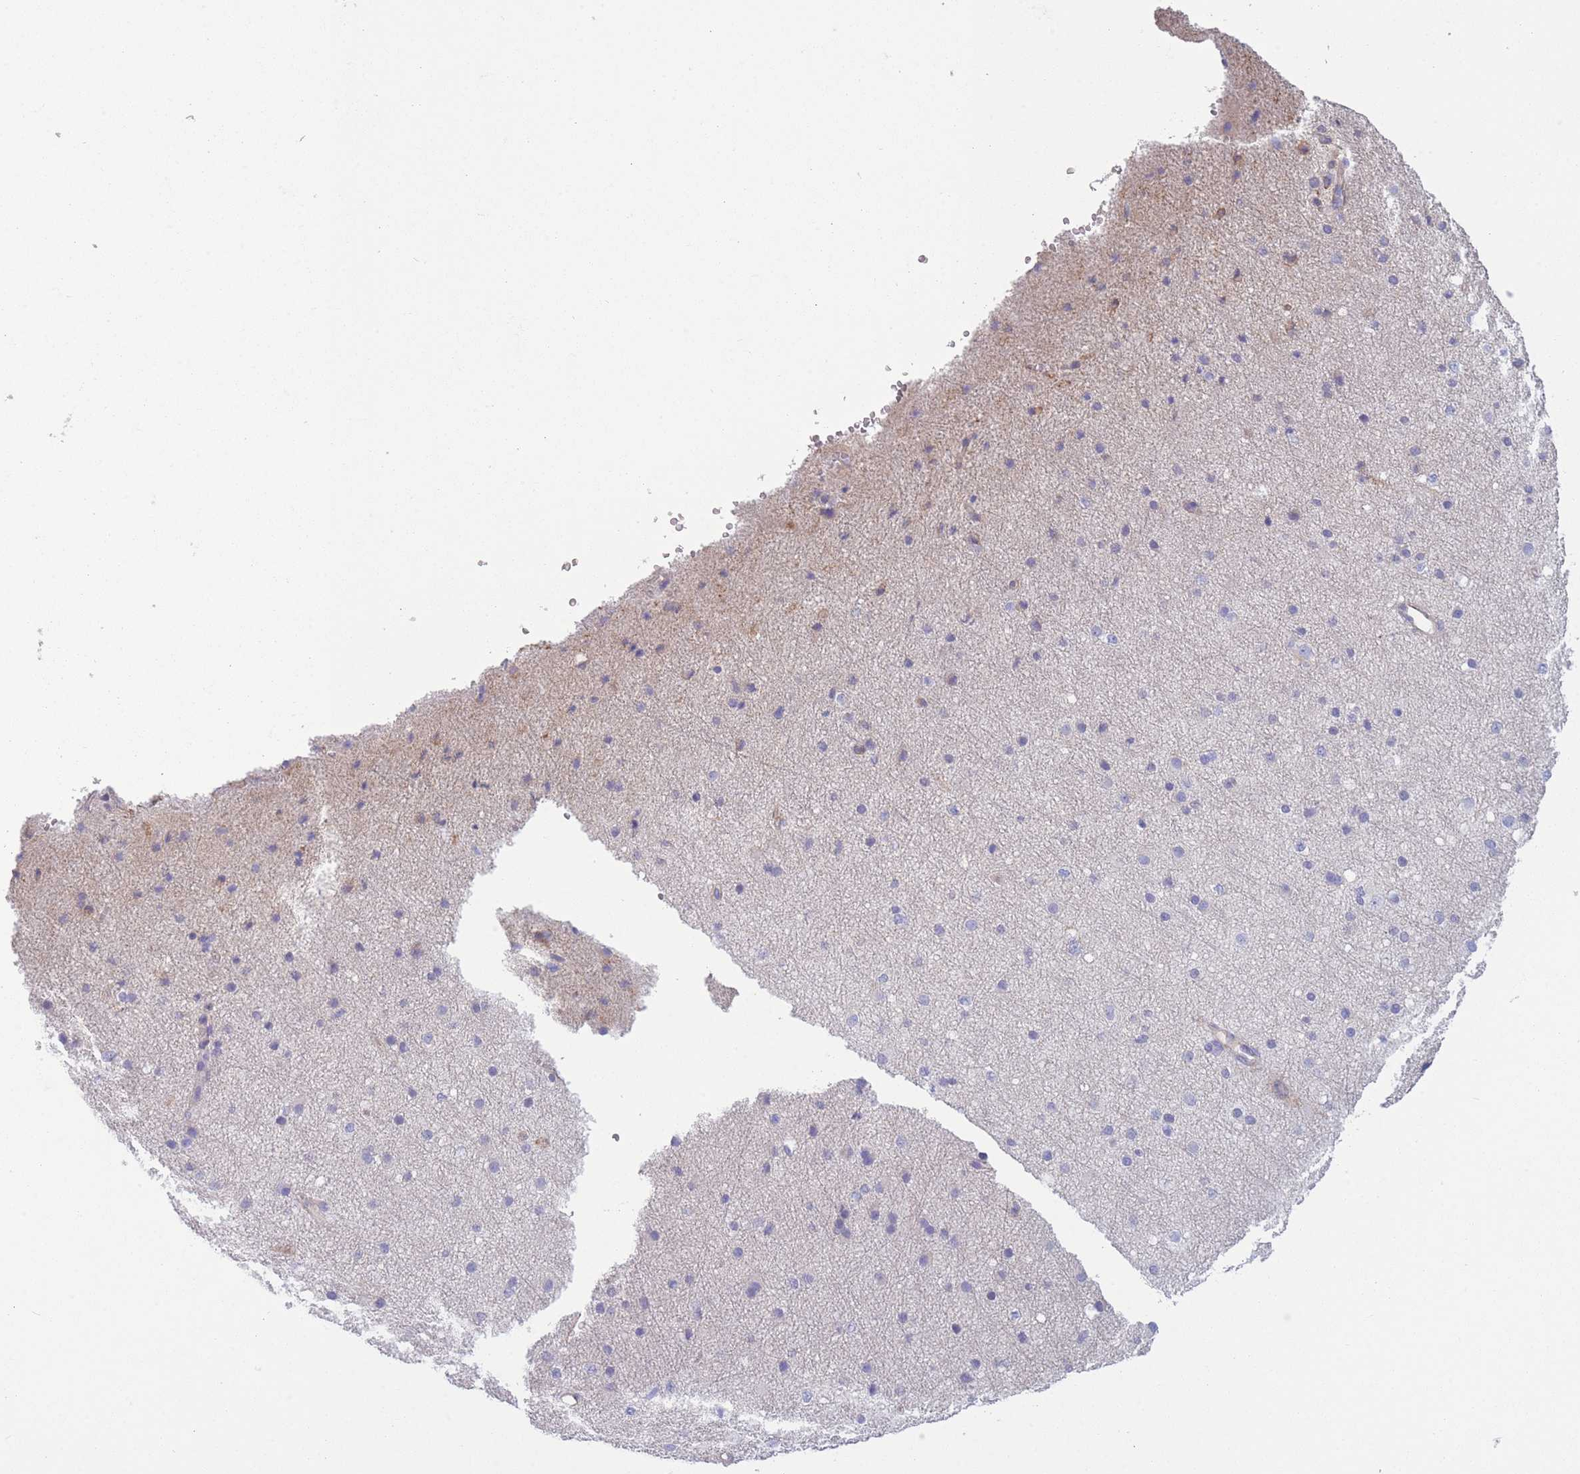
{"staining": {"intensity": "negative", "quantity": "none", "location": "none"}, "tissue": "cerebral cortex", "cell_type": "Endothelial cells", "image_type": "normal", "snomed": [{"axis": "morphology", "description": "Normal tissue, NOS"}, {"axis": "morphology", "description": "Developmental malformation"}, {"axis": "topography", "description": "Cerebral cortex"}], "caption": "This is an immunohistochemistry photomicrograph of benign human cerebral cortex. There is no staining in endothelial cells.", "gene": "PDHA1", "patient": {"sex": "female", "age": 30}}